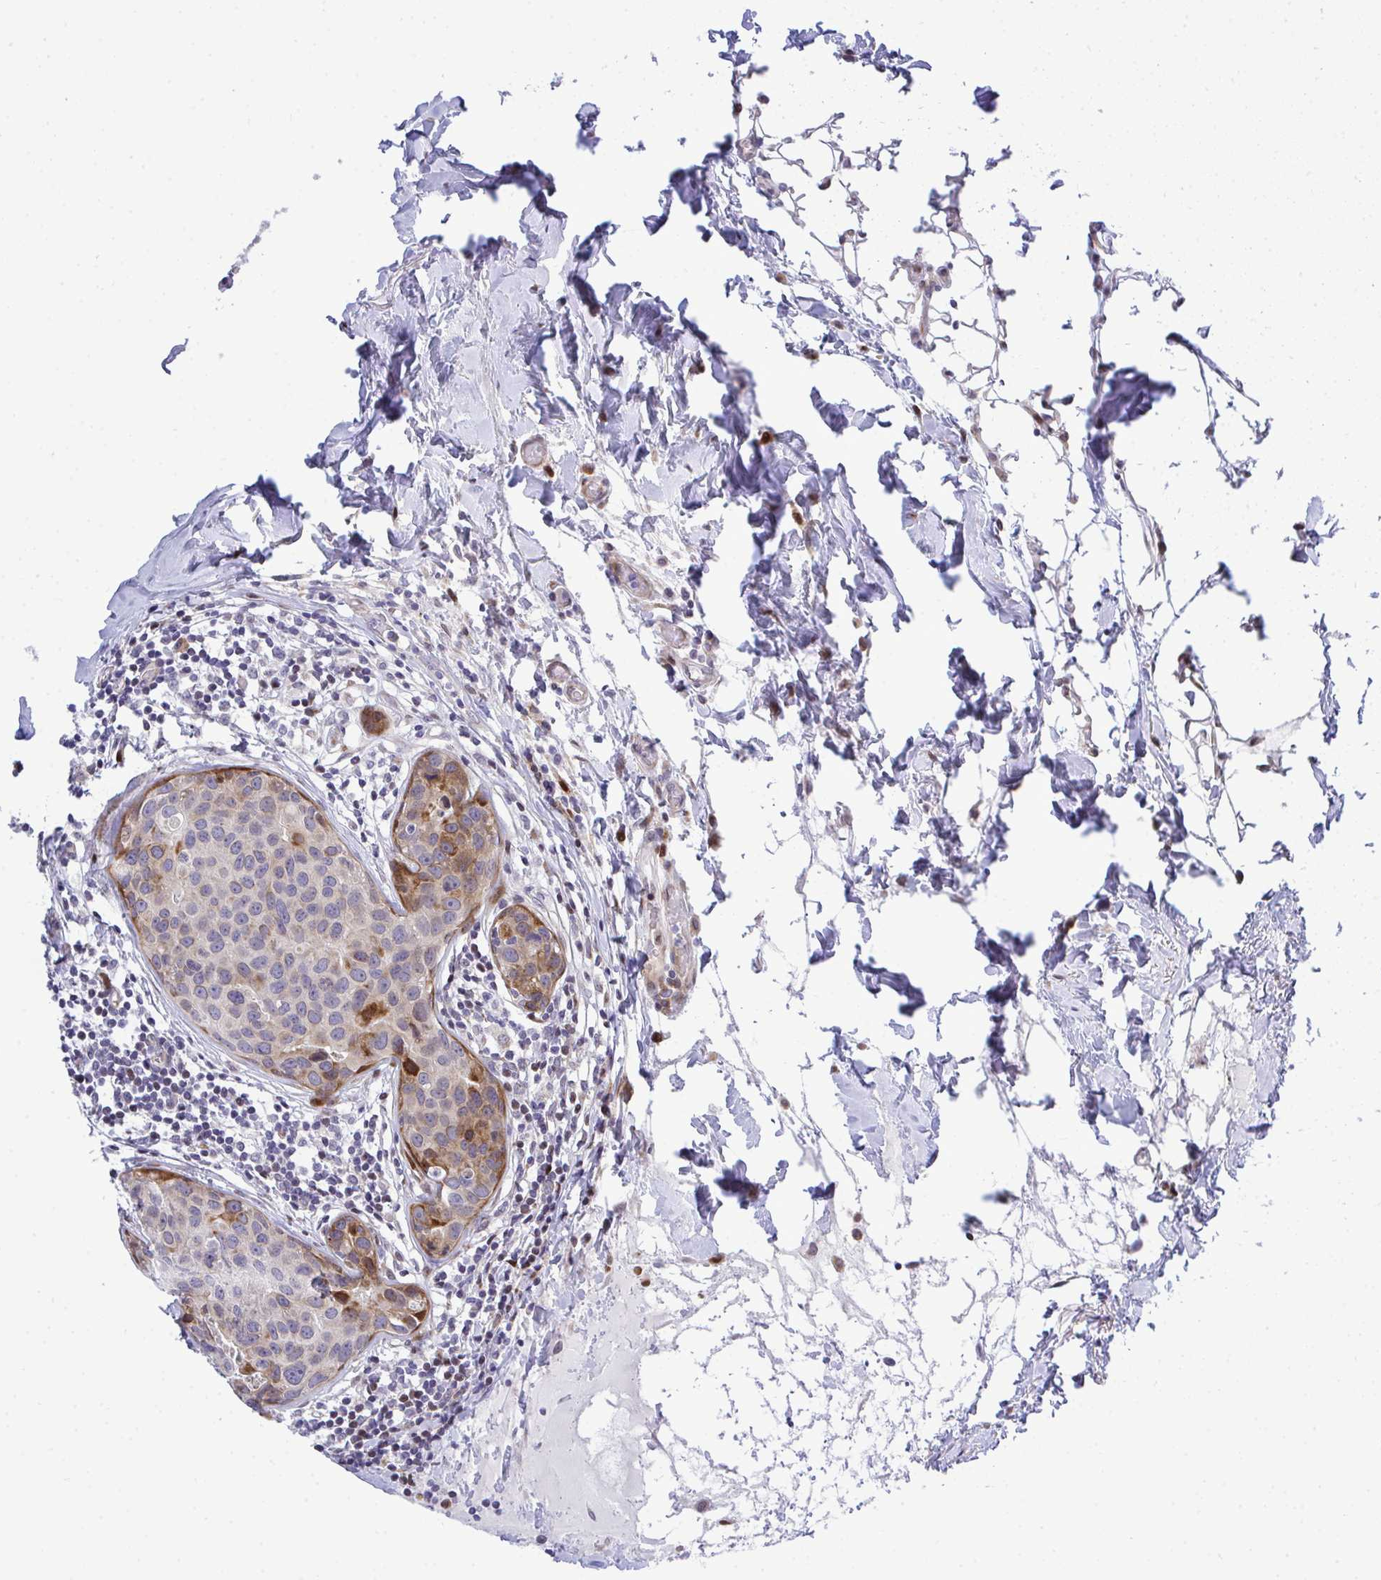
{"staining": {"intensity": "strong", "quantity": "<25%", "location": "cytoplasmic/membranous"}, "tissue": "breast cancer", "cell_type": "Tumor cells", "image_type": "cancer", "snomed": [{"axis": "morphology", "description": "Duct carcinoma"}, {"axis": "topography", "description": "Breast"}], "caption": "There is medium levels of strong cytoplasmic/membranous positivity in tumor cells of breast cancer (intraductal carcinoma), as demonstrated by immunohistochemical staining (brown color).", "gene": "CASTOR2", "patient": {"sex": "female", "age": 24}}